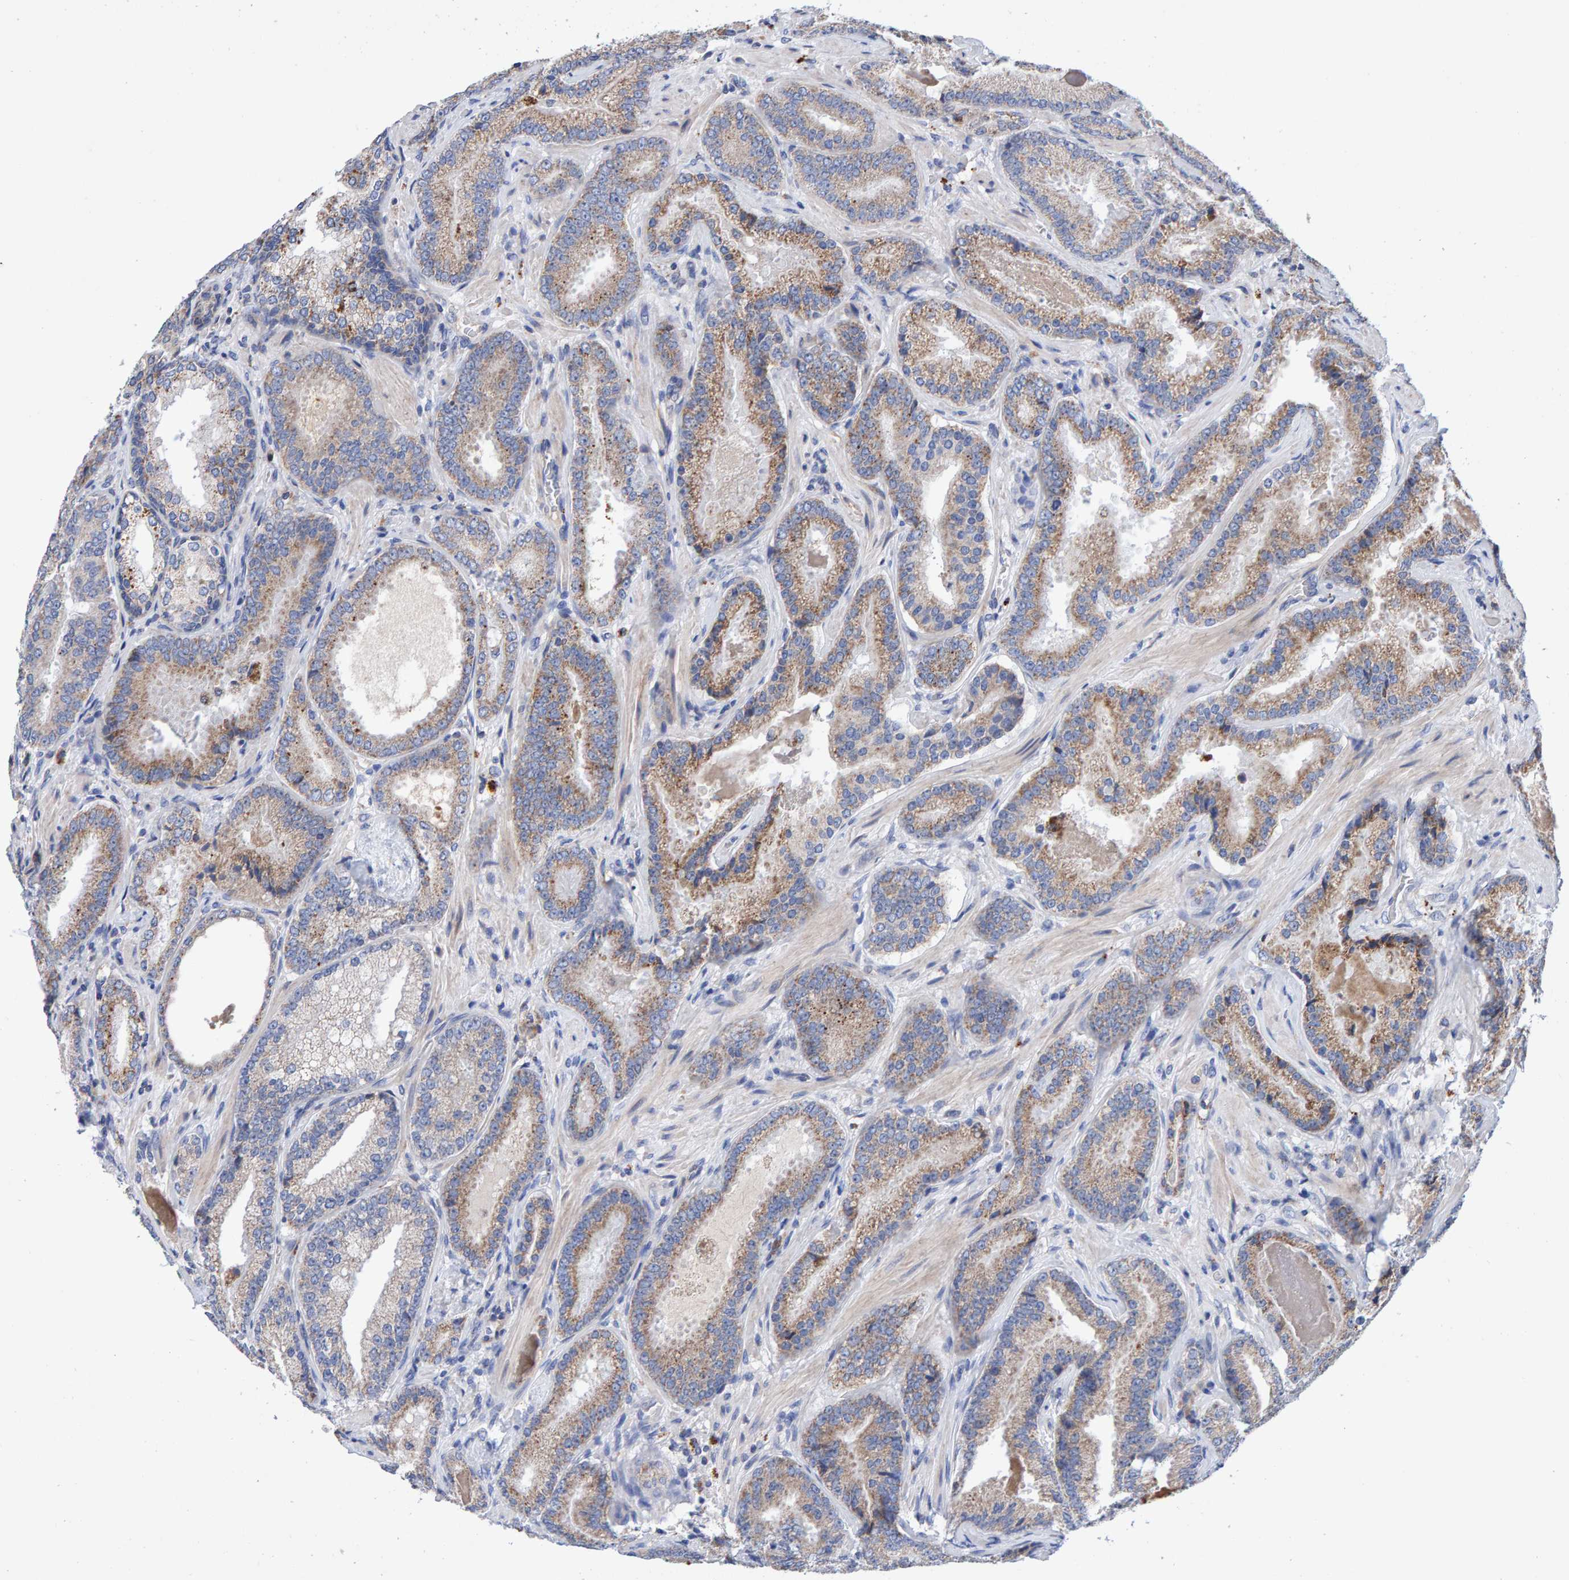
{"staining": {"intensity": "moderate", "quantity": ">75%", "location": "cytoplasmic/membranous"}, "tissue": "prostate cancer", "cell_type": "Tumor cells", "image_type": "cancer", "snomed": [{"axis": "morphology", "description": "Adenocarcinoma, Low grade"}, {"axis": "topography", "description": "Prostate"}], "caption": "A brown stain highlights moderate cytoplasmic/membranous expression of a protein in prostate cancer (low-grade adenocarcinoma) tumor cells. (DAB (3,3'-diaminobenzidine) = brown stain, brightfield microscopy at high magnification).", "gene": "EFR3A", "patient": {"sex": "male", "age": 51}}